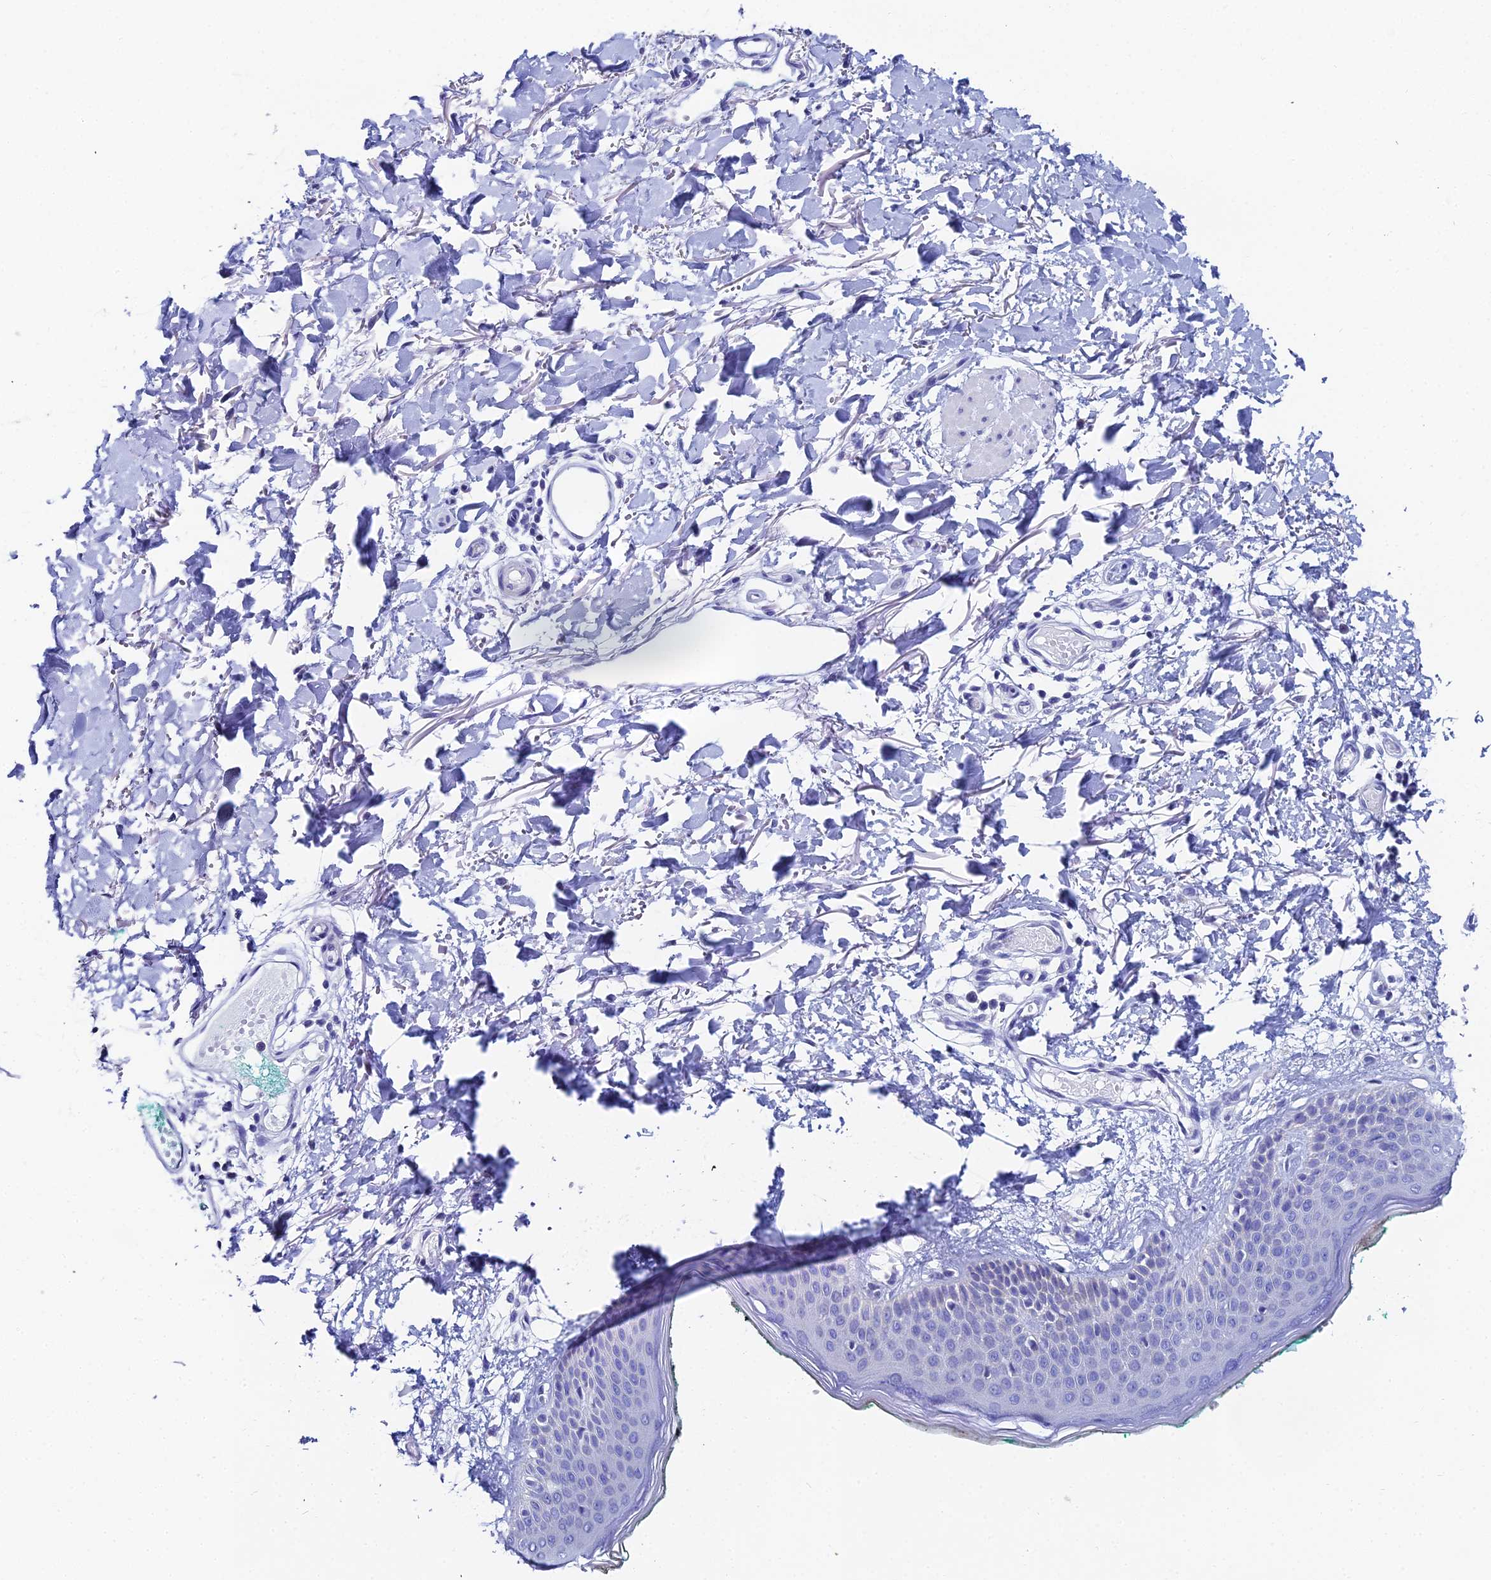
{"staining": {"intensity": "negative", "quantity": "none", "location": "none"}, "tissue": "skin", "cell_type": "Fibroblasts", "image_type": "normal", "snomed": [{"axis": "morphology", "description": "Normal tissue, NOS"}, {"axis": "morphology", "description": "Malignant melanoma, NOS"}, {"axis": "topography", "description": "Skin"}], "caption": "This photomicrograph is of benign skin stained with immunohistochemistry to label a protein in brown with the nuclei are counter-stained blue. There is no positivity in fibroblasts. (Stains: DAB IHC with hematoxylin counter stain, Microscopy: brightfield microscopy at high magnification).", "gene": "OCM2", "patient": {"sex": "male", "age": 62}}